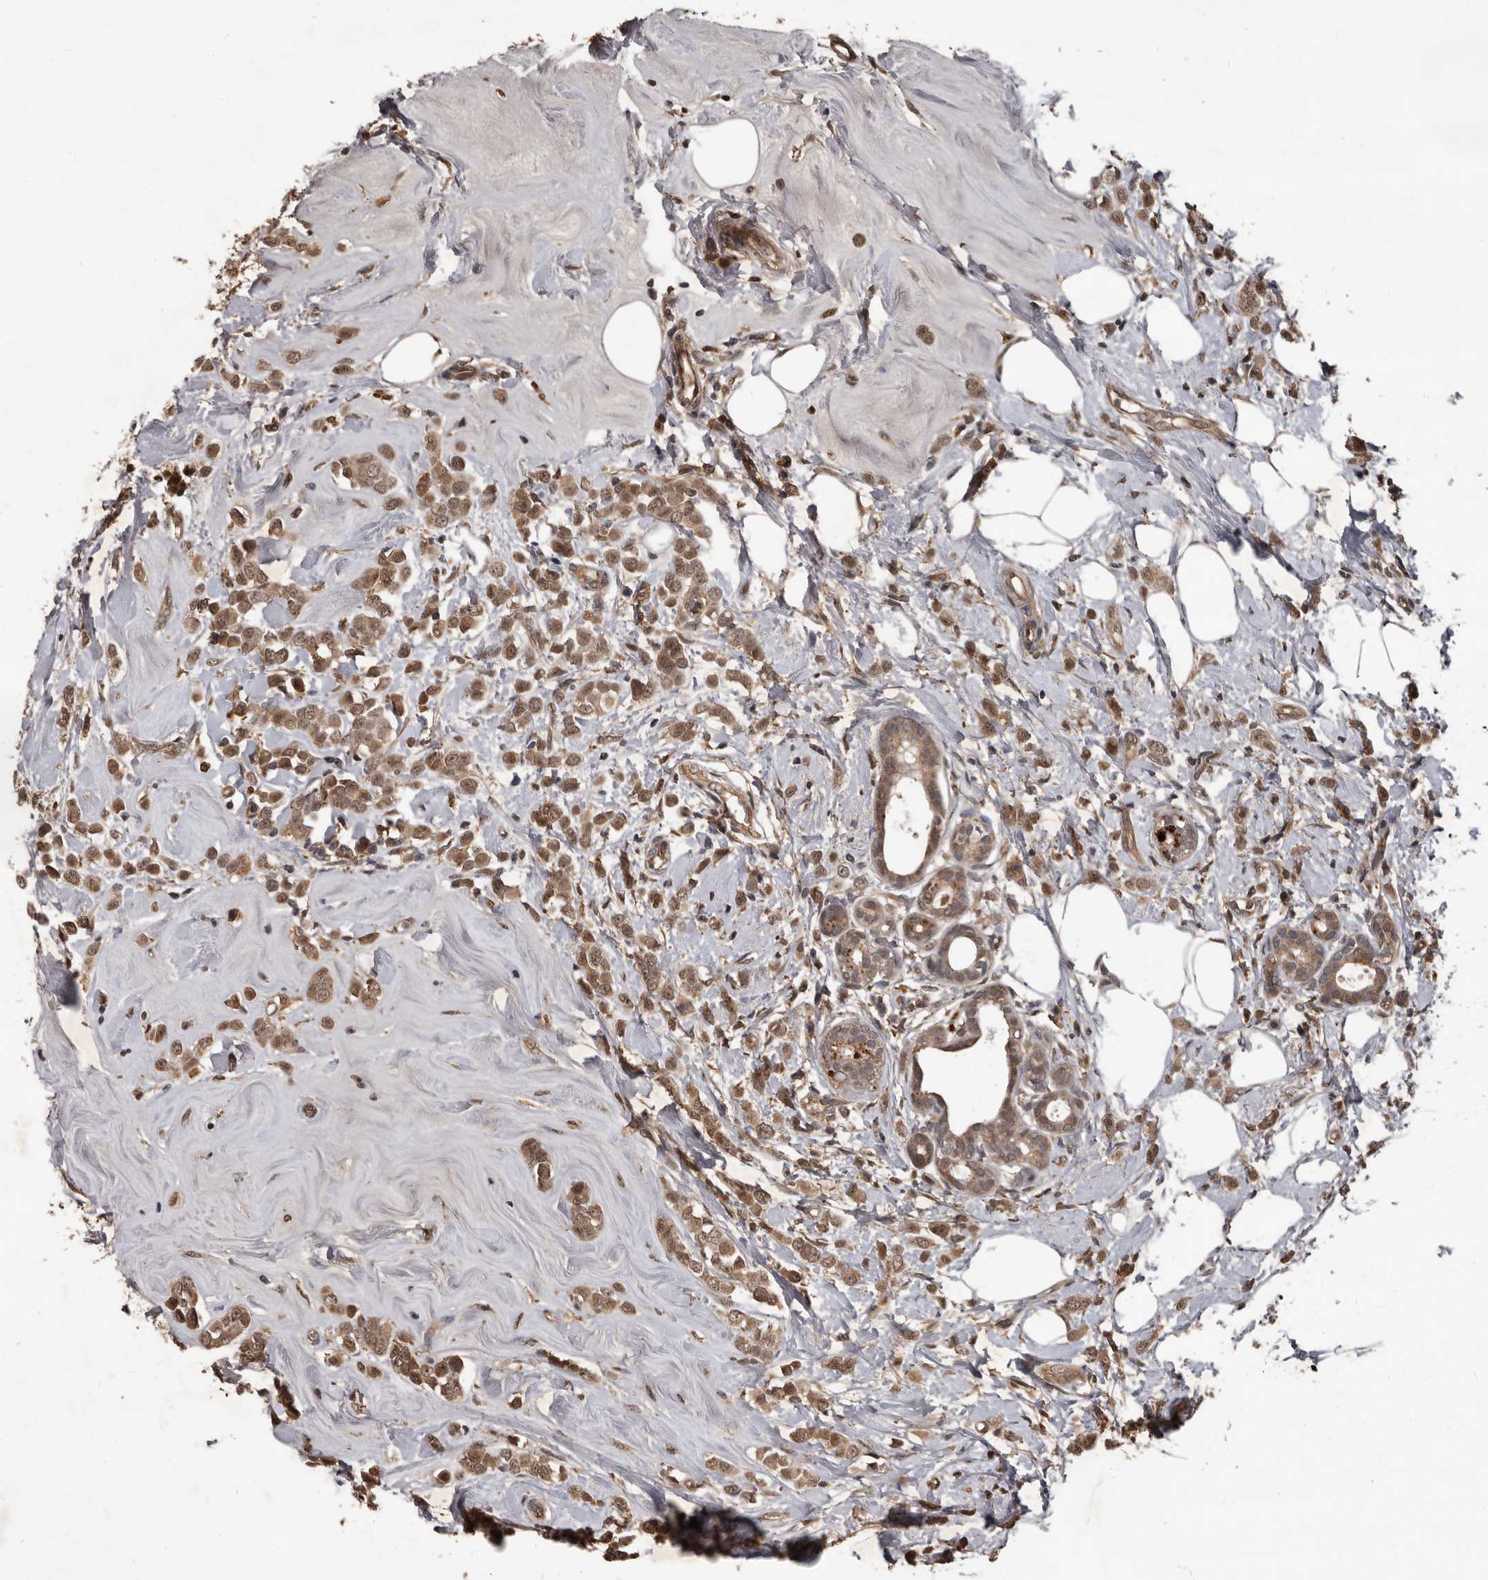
{"staining": {"intensity": "moderate", "quantity": ">75%", "location": "cytoplasmic/membranous,nuclear"}, "tissue": "breast cancer", "cell_type": "Tumor cells", "image_type": "cancer", "snomed": [{"axis": "morphology", "description": "Lobular carcinoma"}, {"axis": "topography", "description": "Breast"}], "caption": "Approximately >75% of tumor cells in breast cancer show moderate cytoplasmic/membranous and nuclear protein positivity as visualized by brown immunohistochemical staining.", "gene": "AHR", "patient": {"sex": "female", "age": 47}}